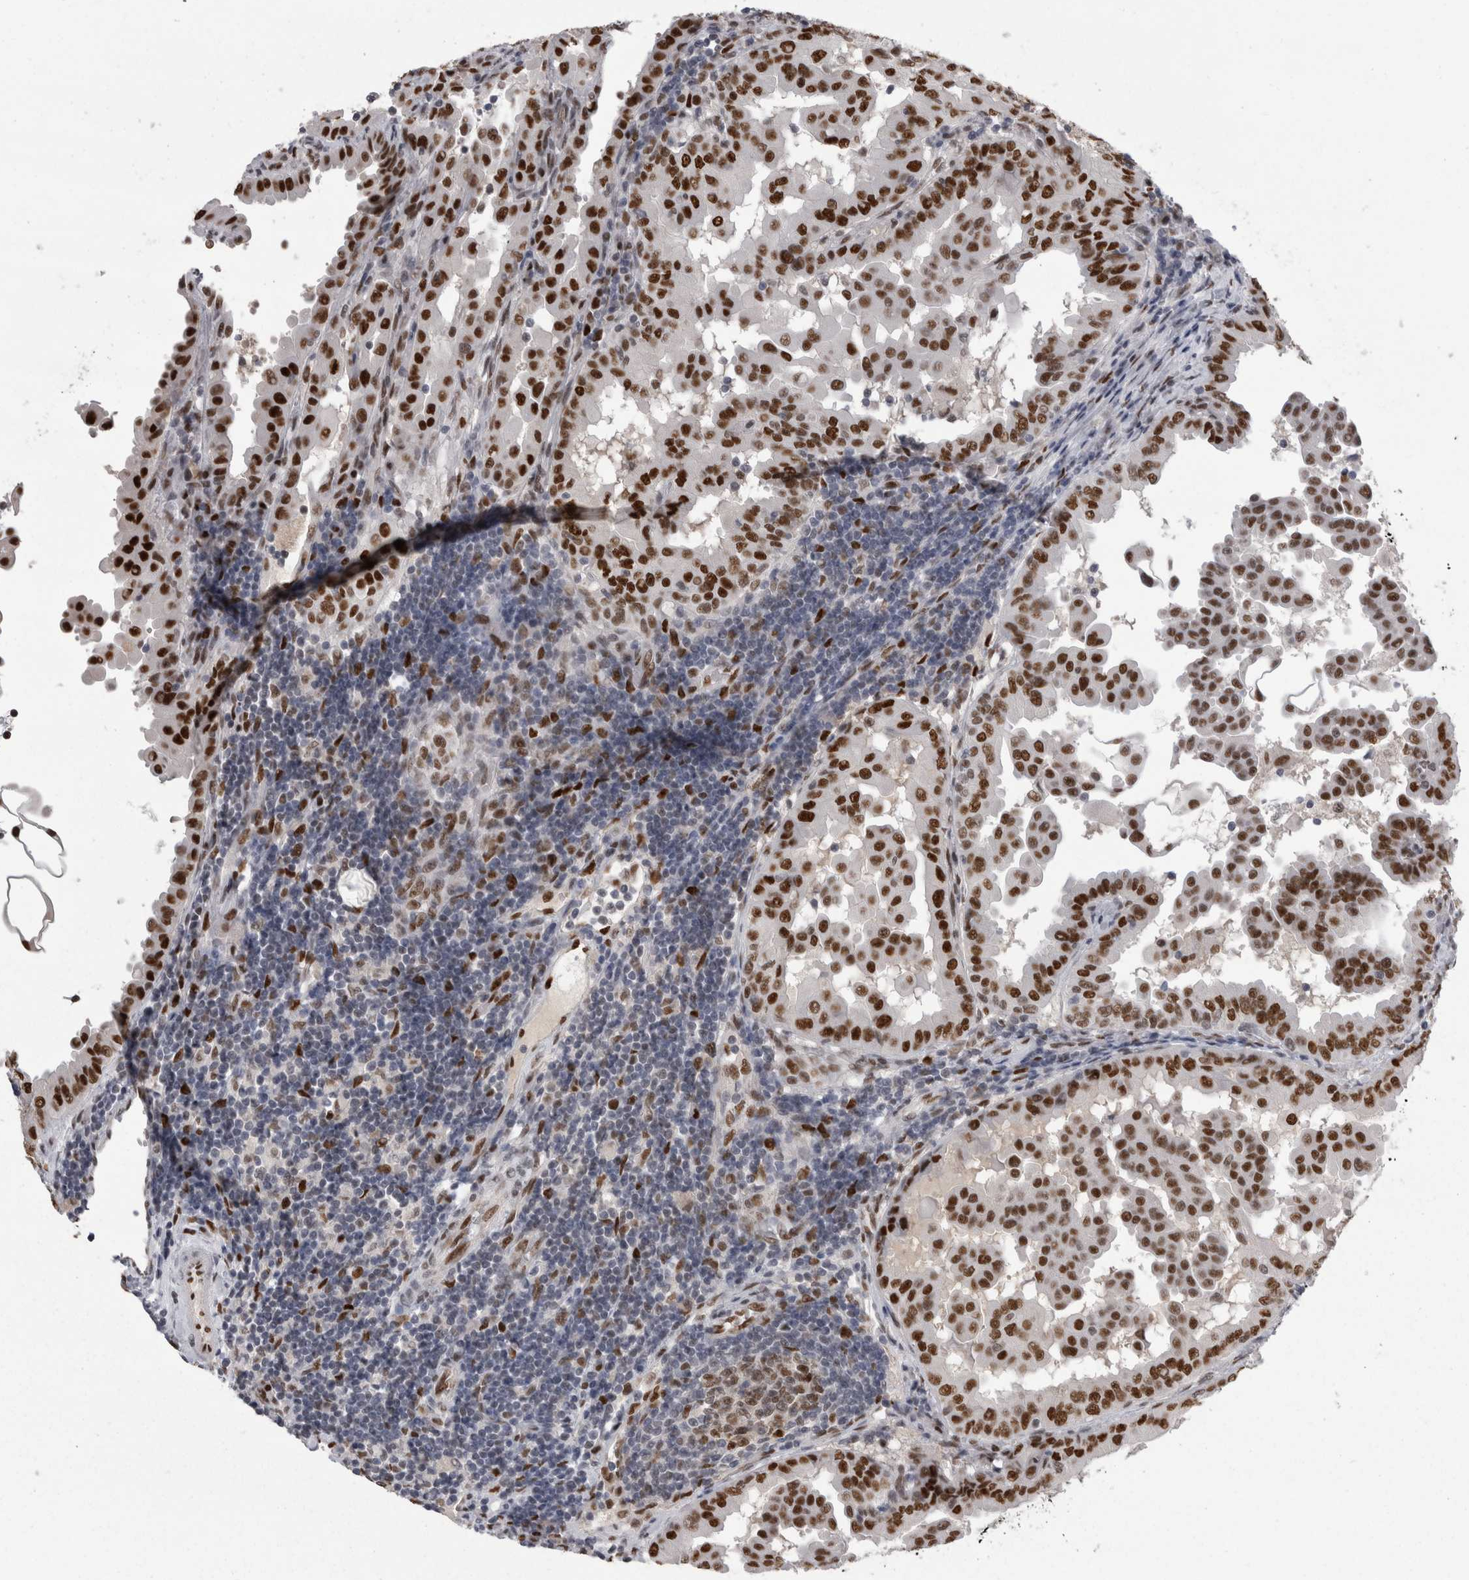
{"staining": {"intensity": "strong", "quantity": ">75%", "location": "nuclear"}, "tissue": "thyroid cancer", "cell_type": "Tumor cells", "image_type": "cancer", "snomed": [{"axis": "morphology", "description": "Papillary adenocarcinoma, NOS"}, {"axis": "topography", "description": "Thyroid gland"}], "caption": "Immunohistochemistry of human thyroid cancer (papillary adenocarcinoma) reveals high levels of strong nuclear expression in approximately >75% of tumor cells.", "gene": "C1orf54", "patient": {"sex": "male", "age": 33}}